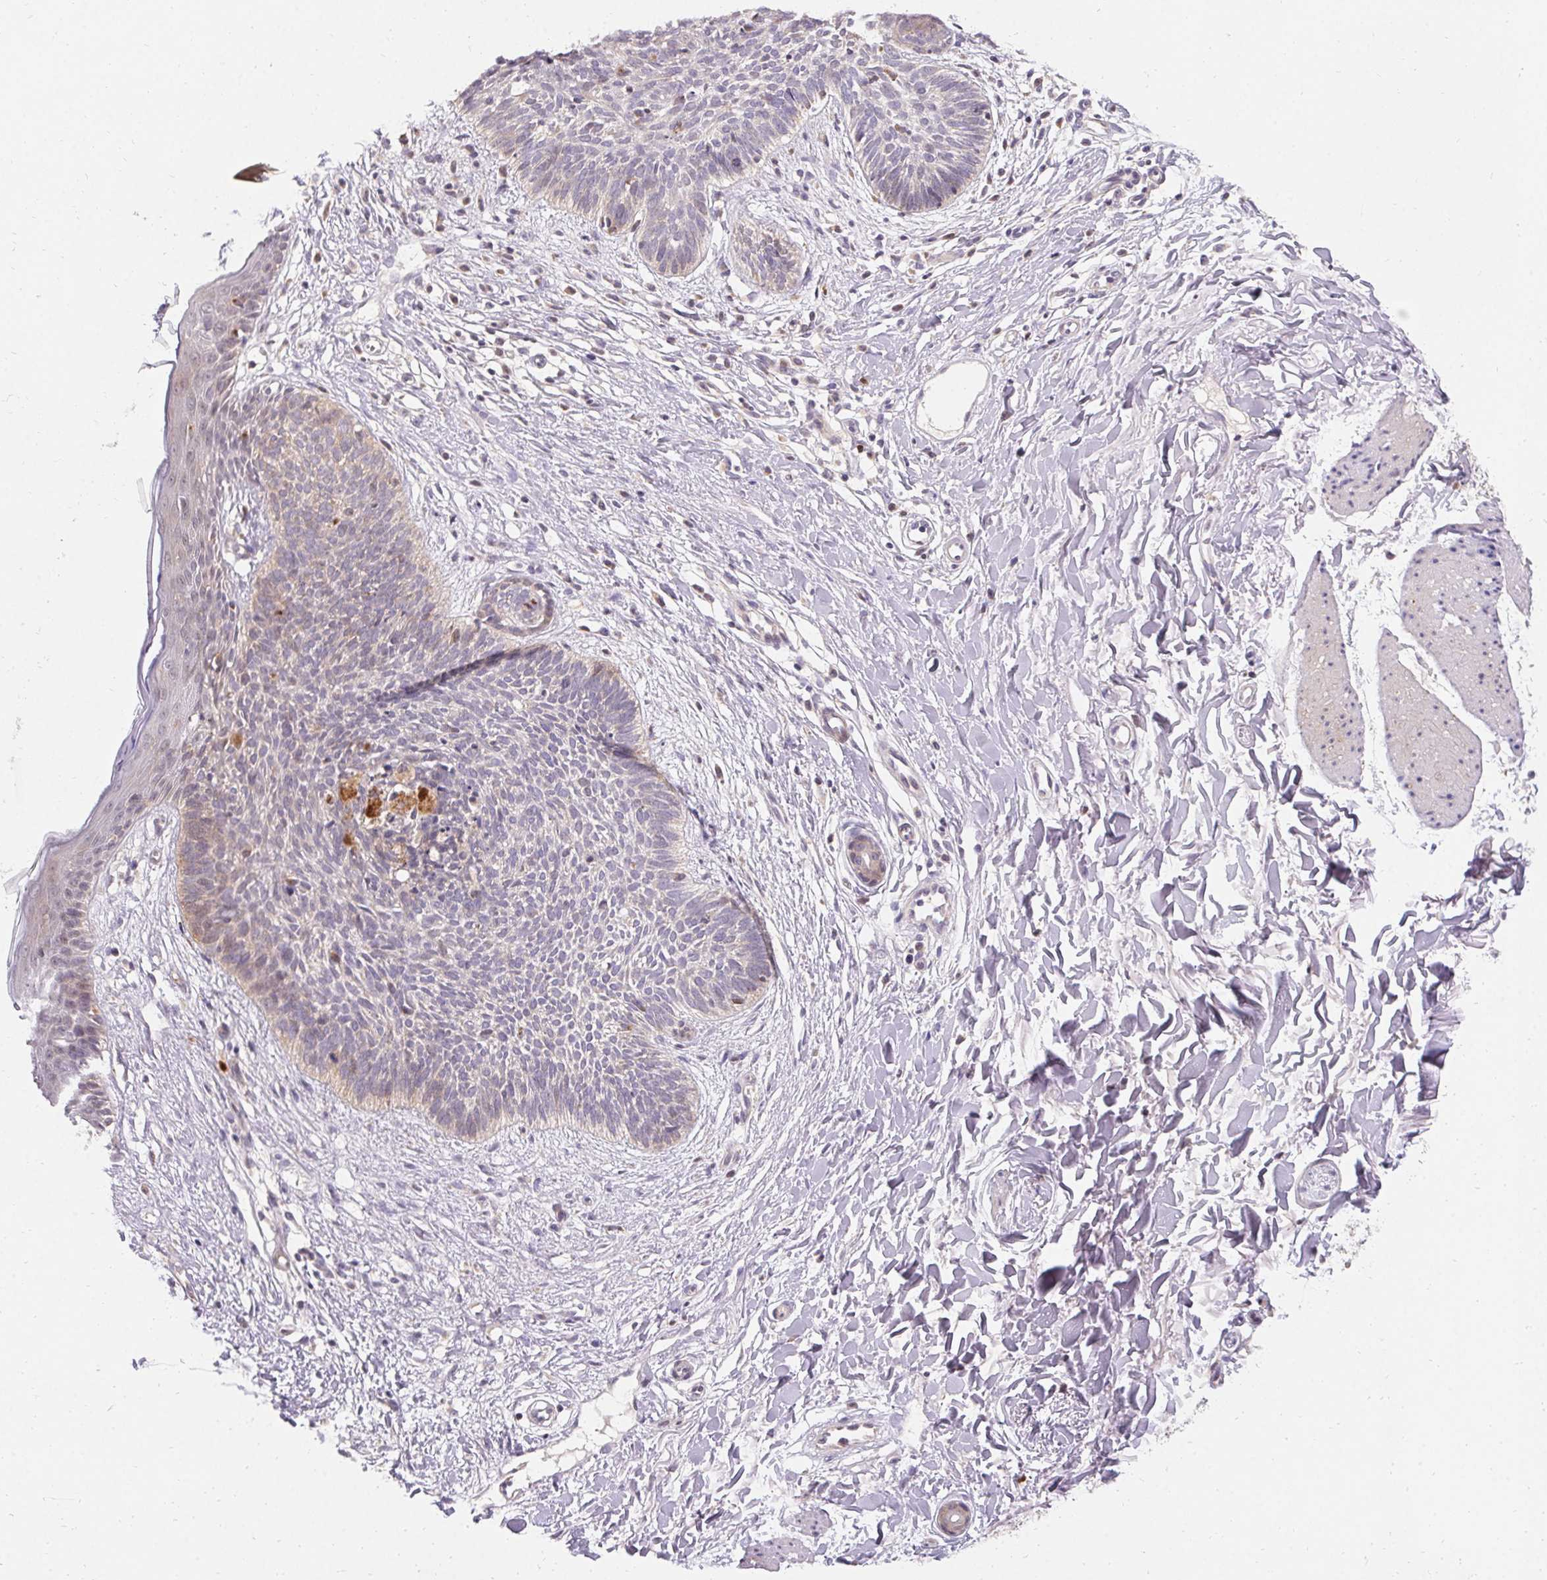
{"staining": {"intensity": "weak", "quantity": "<25%", "location": "cytoplasmic/membranous"}, "tissue": "skin cancer", "cell_type": "Tumor cells", "image_type": "cancer", "snomed": [{"axis": "morphology", "description": "Basal cell carcinoma"}, {"axis": "topography", "description": "Skin"}], "caption": "This is a micrograph of IHC staining of basal cell carcinoma (skin), which shows no expression in tumor cells.", "gene": "TRIP13", "patient": {"sex": "female", "age": 84}}